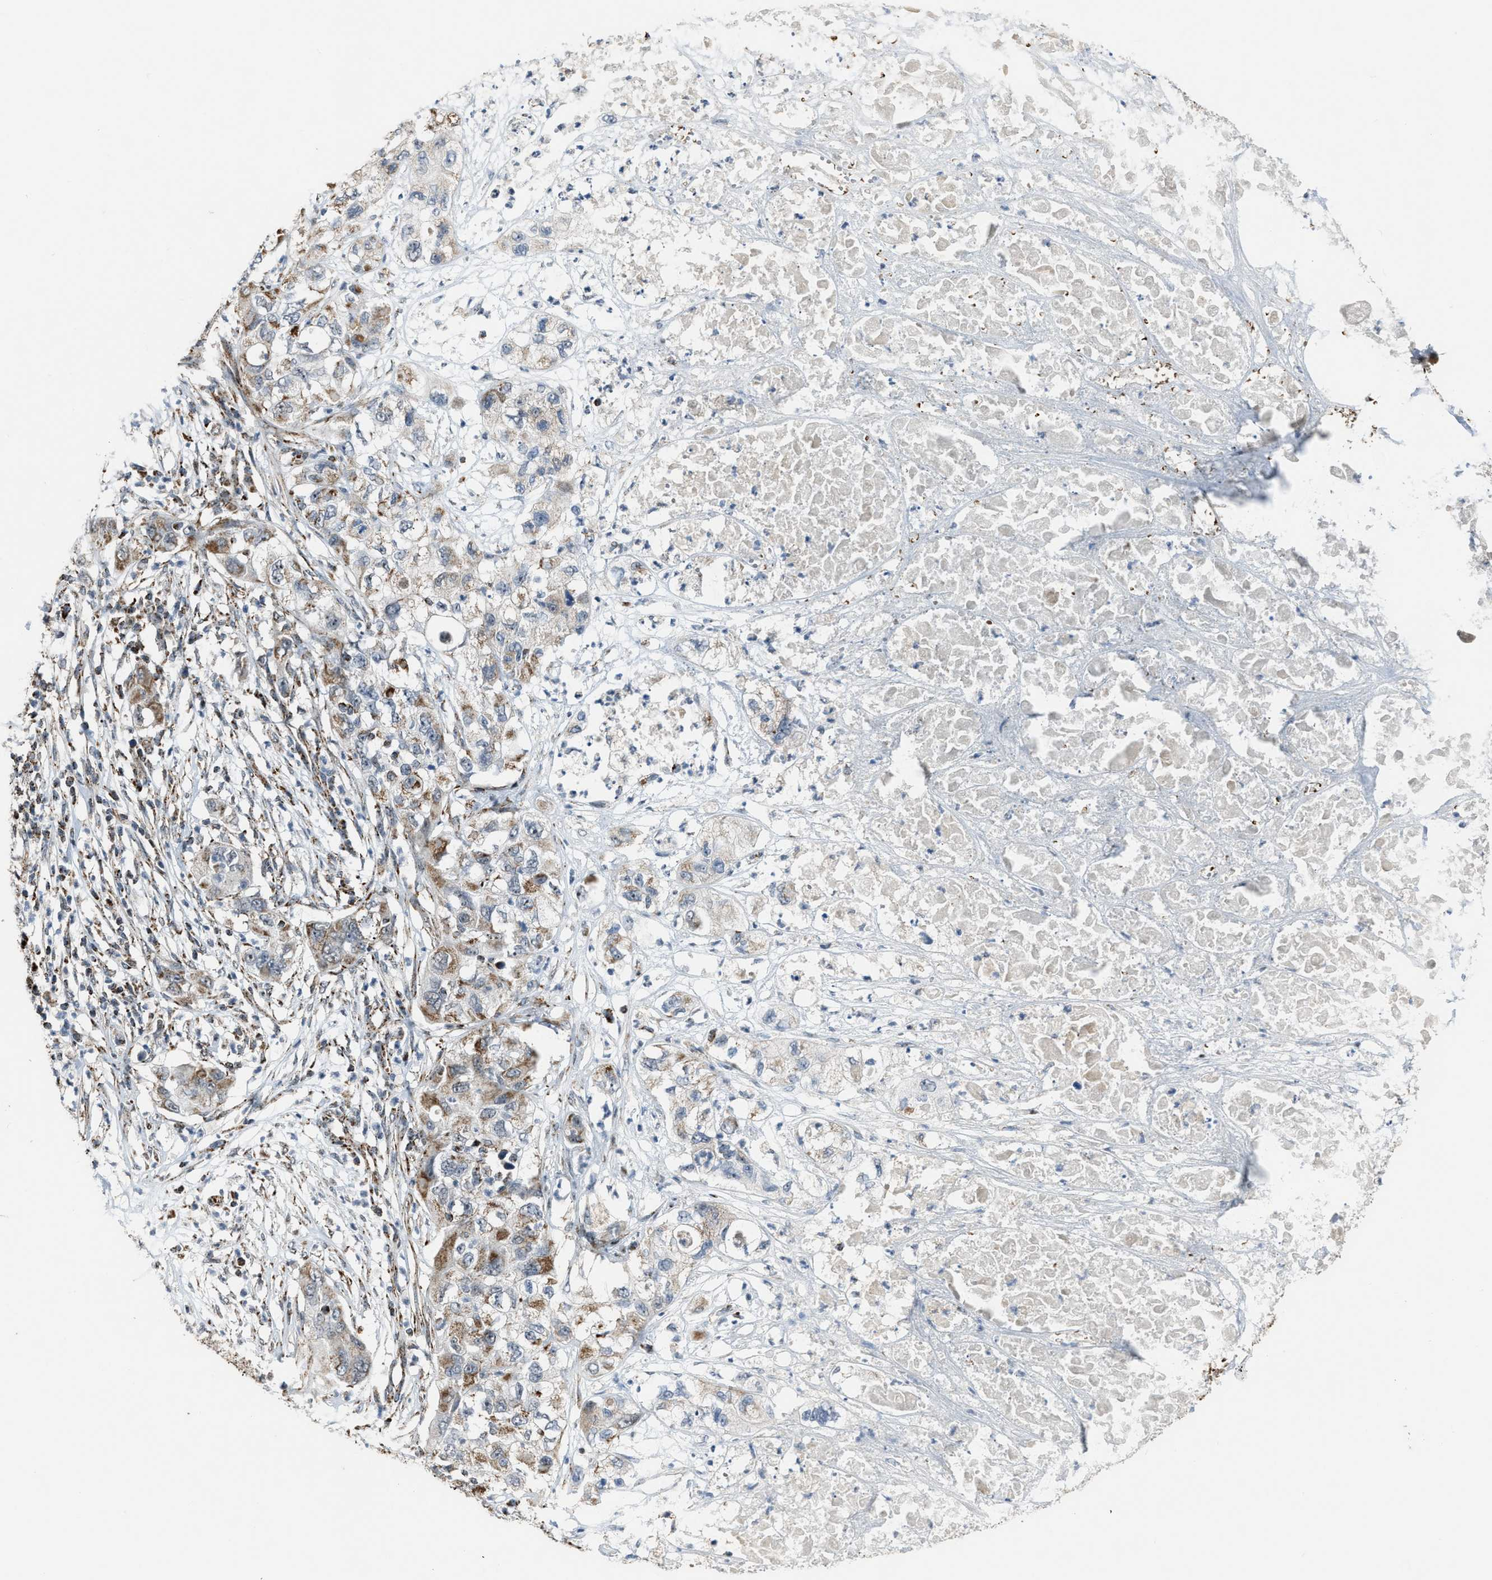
{"staining": {"intensity": "weak", "quantity": ">75%", "location": "cytoplasmic/membranous"}, "tissue": "pancreatic cancer", "cell_type": "Tumor cells", "image_type": "cancer", "snomed": [{"axis": "morphology", "description": "Adenocarcinoma, NOS"}, {"axis": "topography", "description": "Pancreas"}], "caption": "A photomicrograph showing weak cytoplasmic/membranous staining in about >75% of tumor cells in adenocarcinoma (pancreatic), as visualized by brown immunohistochemical staining.", "gene": "CHN2", "patient": {"sex": "female", "age": 78}}